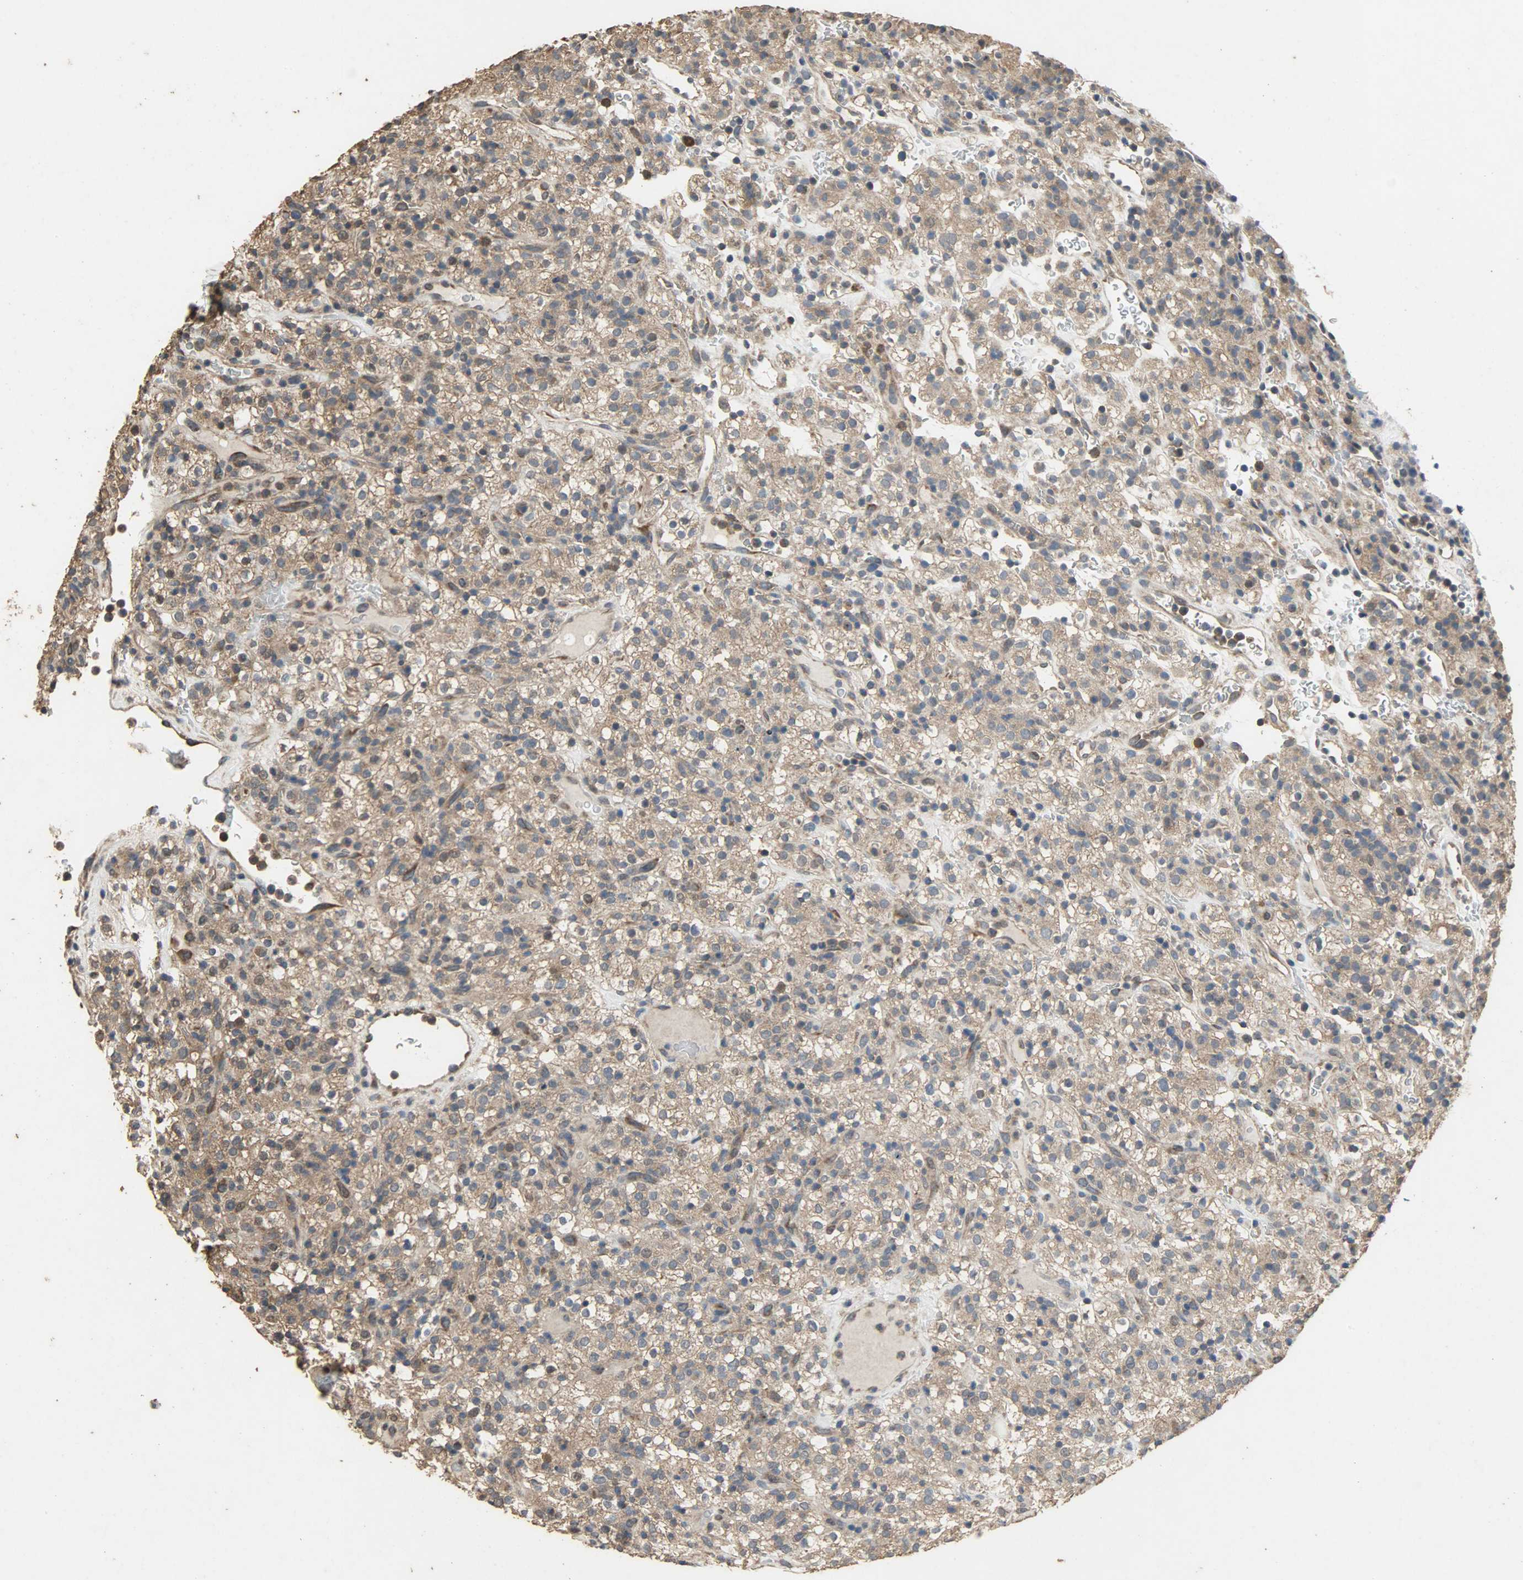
{"staining": {"intensity": "moderate", "quantity": ">75%", "location": "cytoplasmic/membranous"}, "tissue": "renal cancer", "cell_type": "Tumor cells", "image_type": "cancer", "snomed": [{"axis": "morphology", "description": "Normal tissue, NOS"}, {"axis": "morphology", "description": "Adenocarcinoma, NOS"}, {"axis": "topography", "description": "Kidney"}], "caption": "Approximately >75% of tumor cells in renal cancer show moderate cytoplasmic/membranous protein staining as visualized by brown immunohistochemical staining.", "gene": "CDKN2C", "patient": {"sex": "female", "age": 72}}